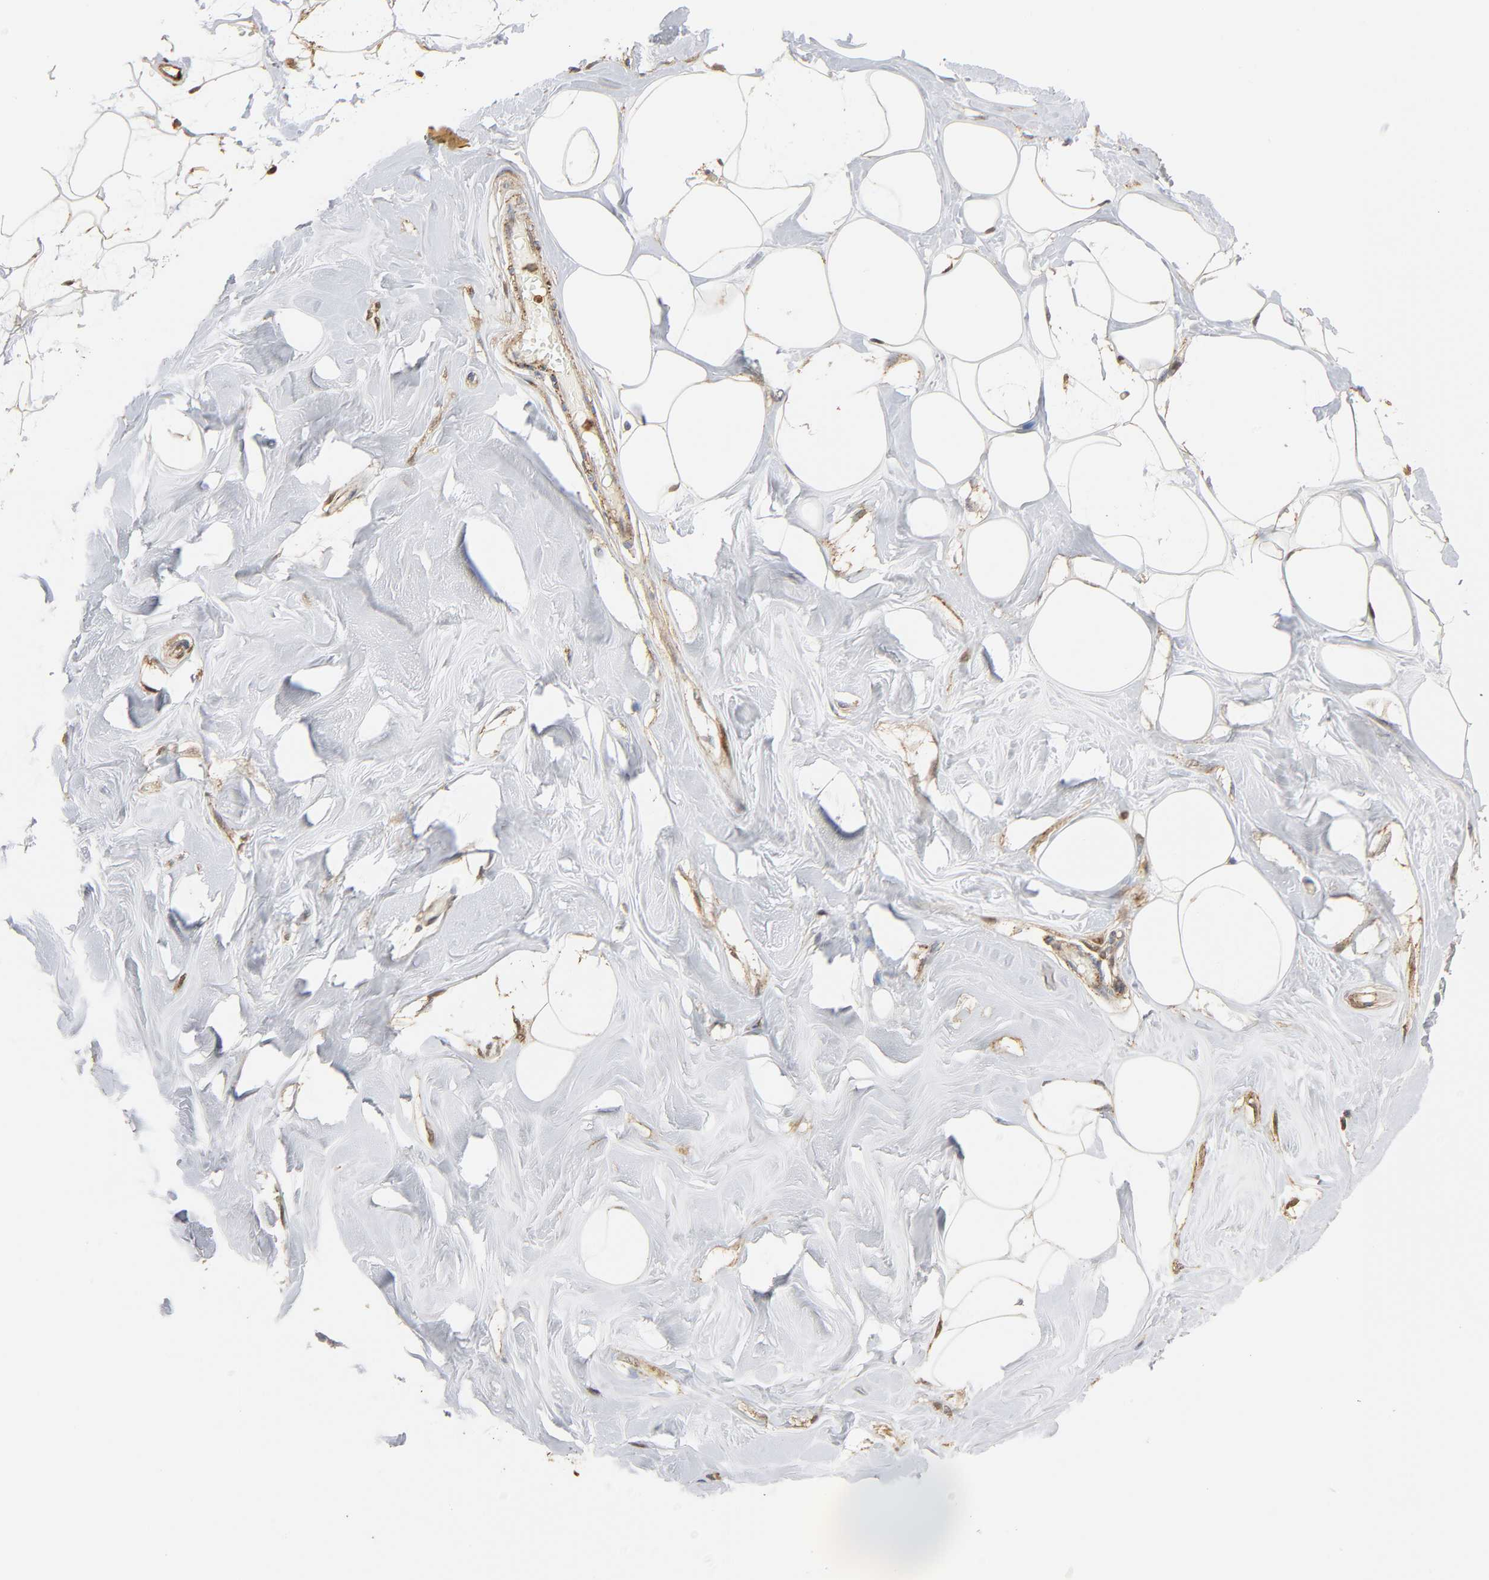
{"staining": {"intensity": "moderate", "quantity": ">75%", "location": "cytoplasmic/membranous,nuclear"}, "tissue": "breast", "cell_type": "Adipocytes", "image_type": "normal", "snomed": [{"axis": "morphology", "description": "Normal tissue, NOS"}, {"axis": "morphology", "description": "Fibrosis, NOS"}, {"axis": "topography", "description": "Breast"}], "caption": "This histopathology image demonstrates IHC staining of unremarkable human breast, with medium moderate cytoplasmic/membranous,nuclear staining in approximately >75% of adipocytes.", "gene": "ANXA11", "patient": {"sex": "female", "age": 39}}